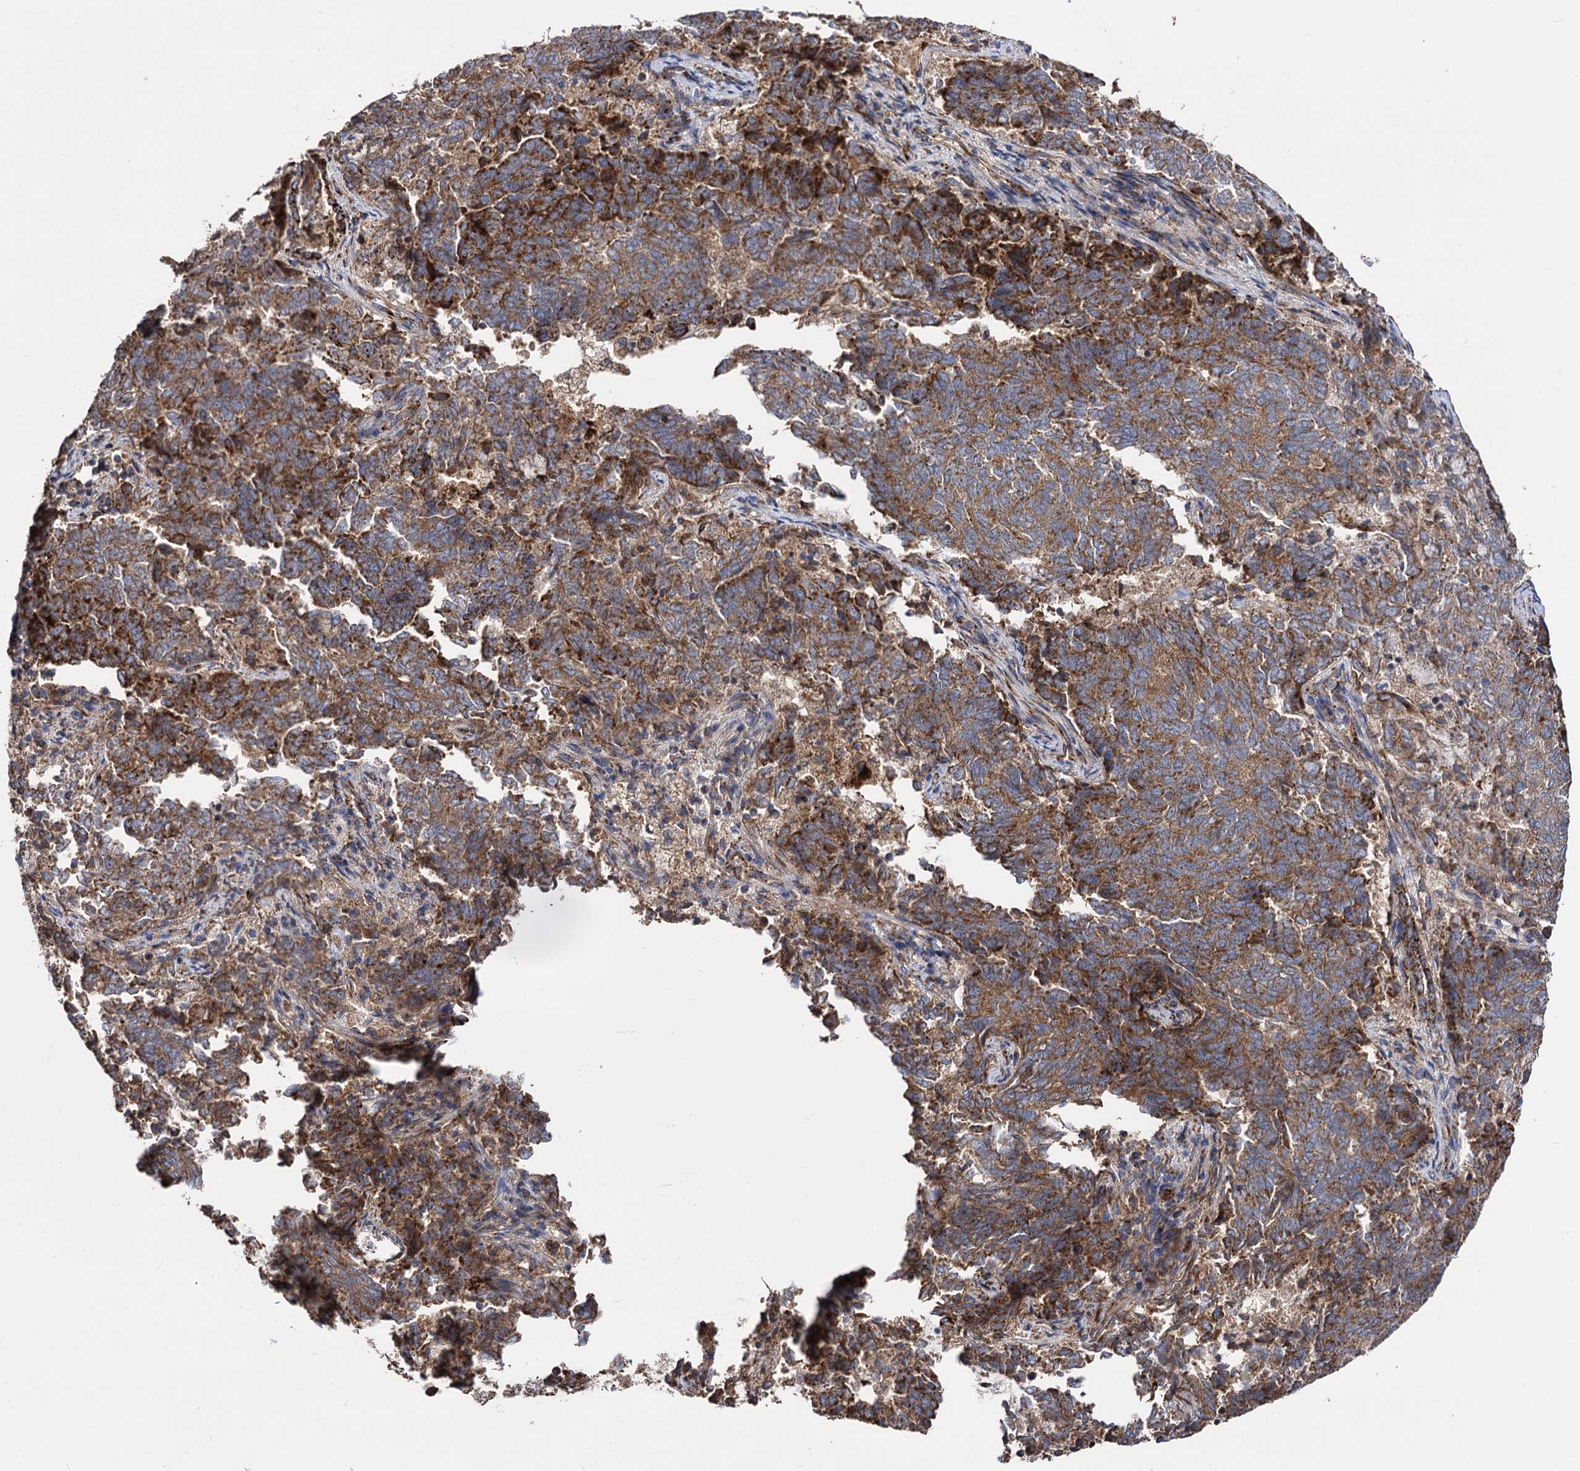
{"staining": {"intensity": "strong", "quantity": ">75%", "location": "cytoplasmic/membranous"}, "tissue": "endometrial cancer", "cell_type": "Tumor cells", "image_type": "cancer", "snomed": [{"axis": "morphology", "description": "Adenocarcinoma, NOS"}, {"axis": "topography", "description": "Endometrium"}], "caption": "Human endometrial cancer stained with a protein marker shows strong staining in tumor cells.", "gene": "IQCH", "patient": {"sex": "female", "age": 80}}